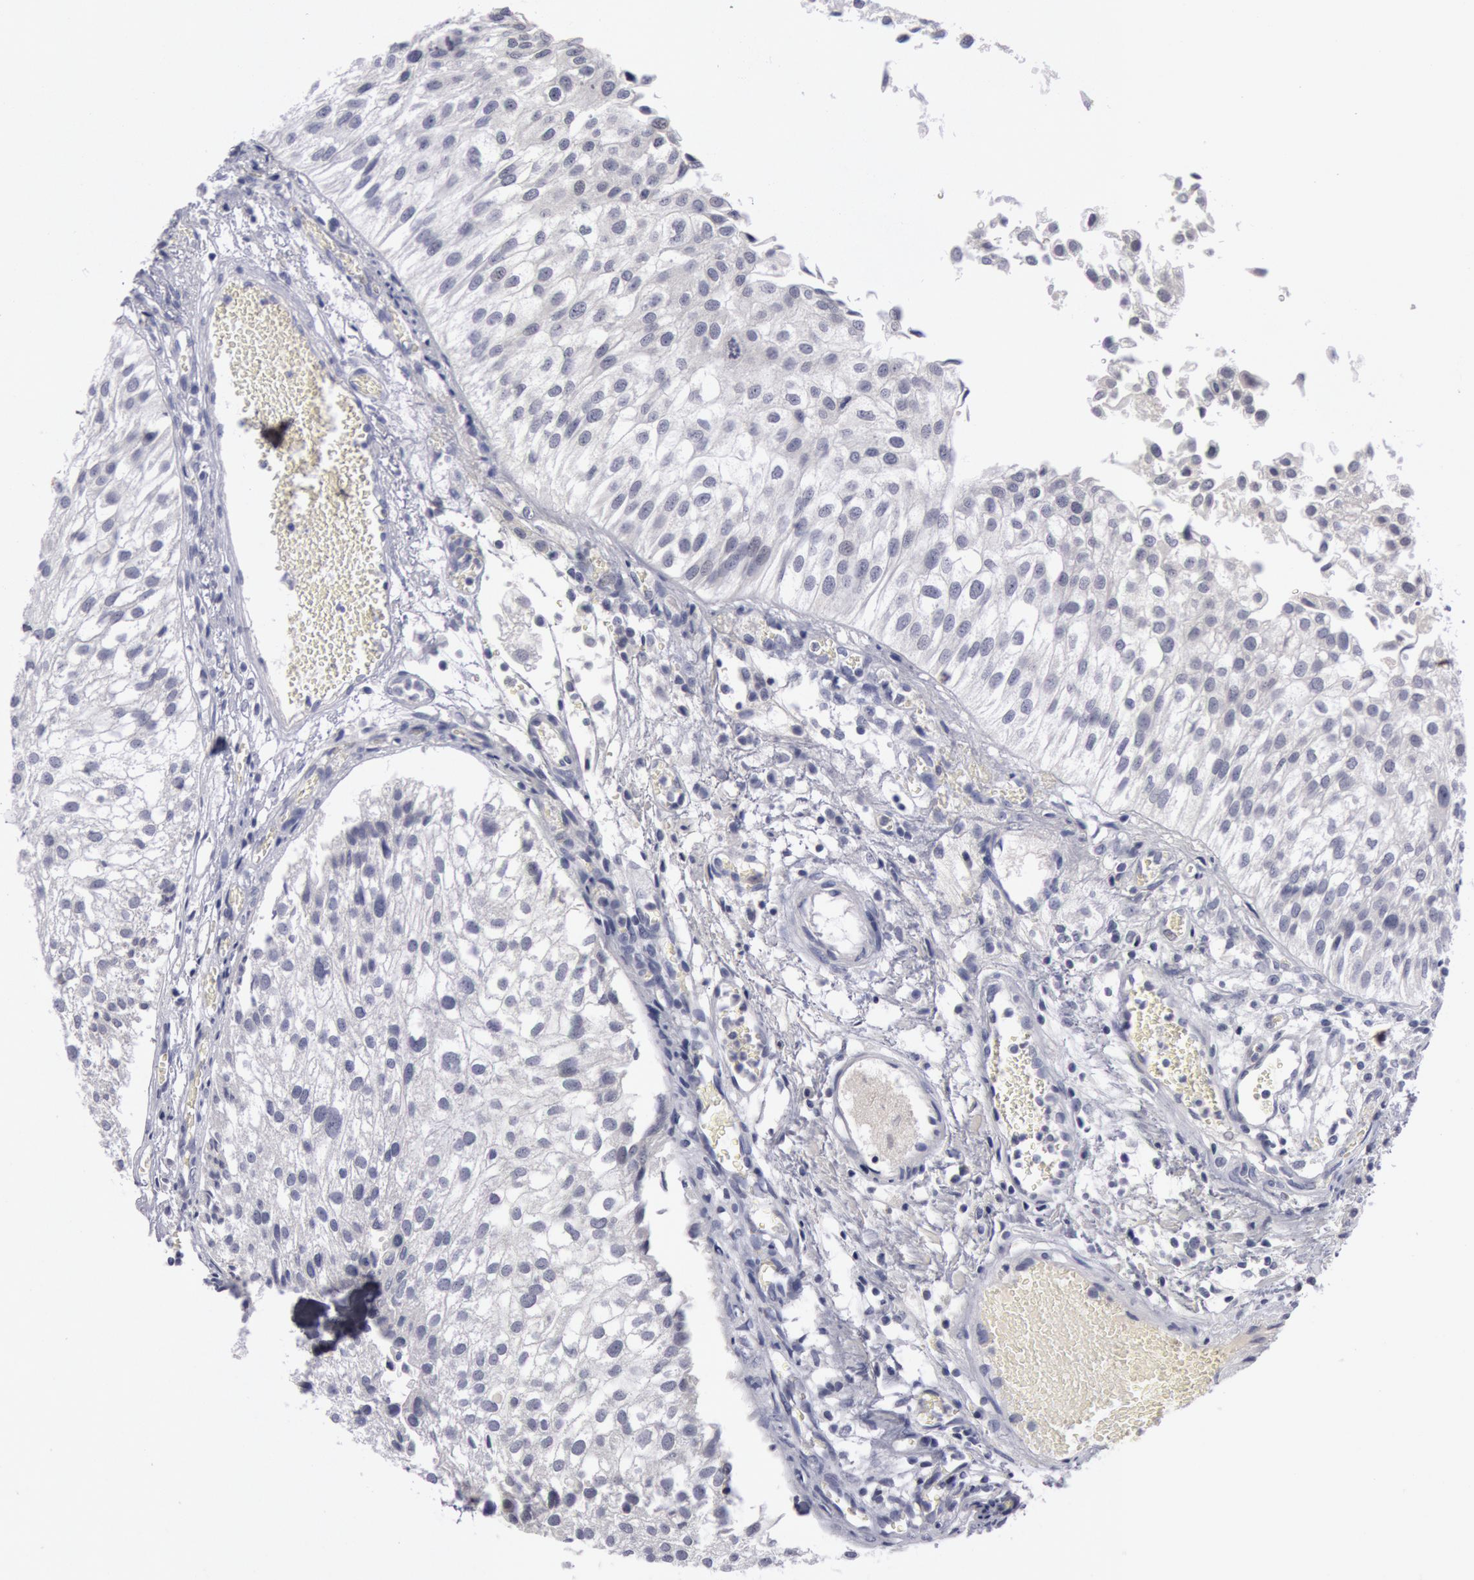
{"staining": {"intensity": "negative", "quantity": "none", "location": "none"}, "tissue": "urothelial cancer", "cell_type": "Tumor cells", "image_type": "cancer", "snomed": [{"axis": "morphology", "description": "Urothelial carcinoma, Low grade"}, {"axis": "topography", "description": "Urinary bladder"}], "caption": "Immunohistochemistry (IHC) image of human urothelial carcinoma (low-grade) stained for a protein (brown), which displays no expression in tumor cells.", "gene": "KRT16", "patient": {"sex": "female", "age": 89}}